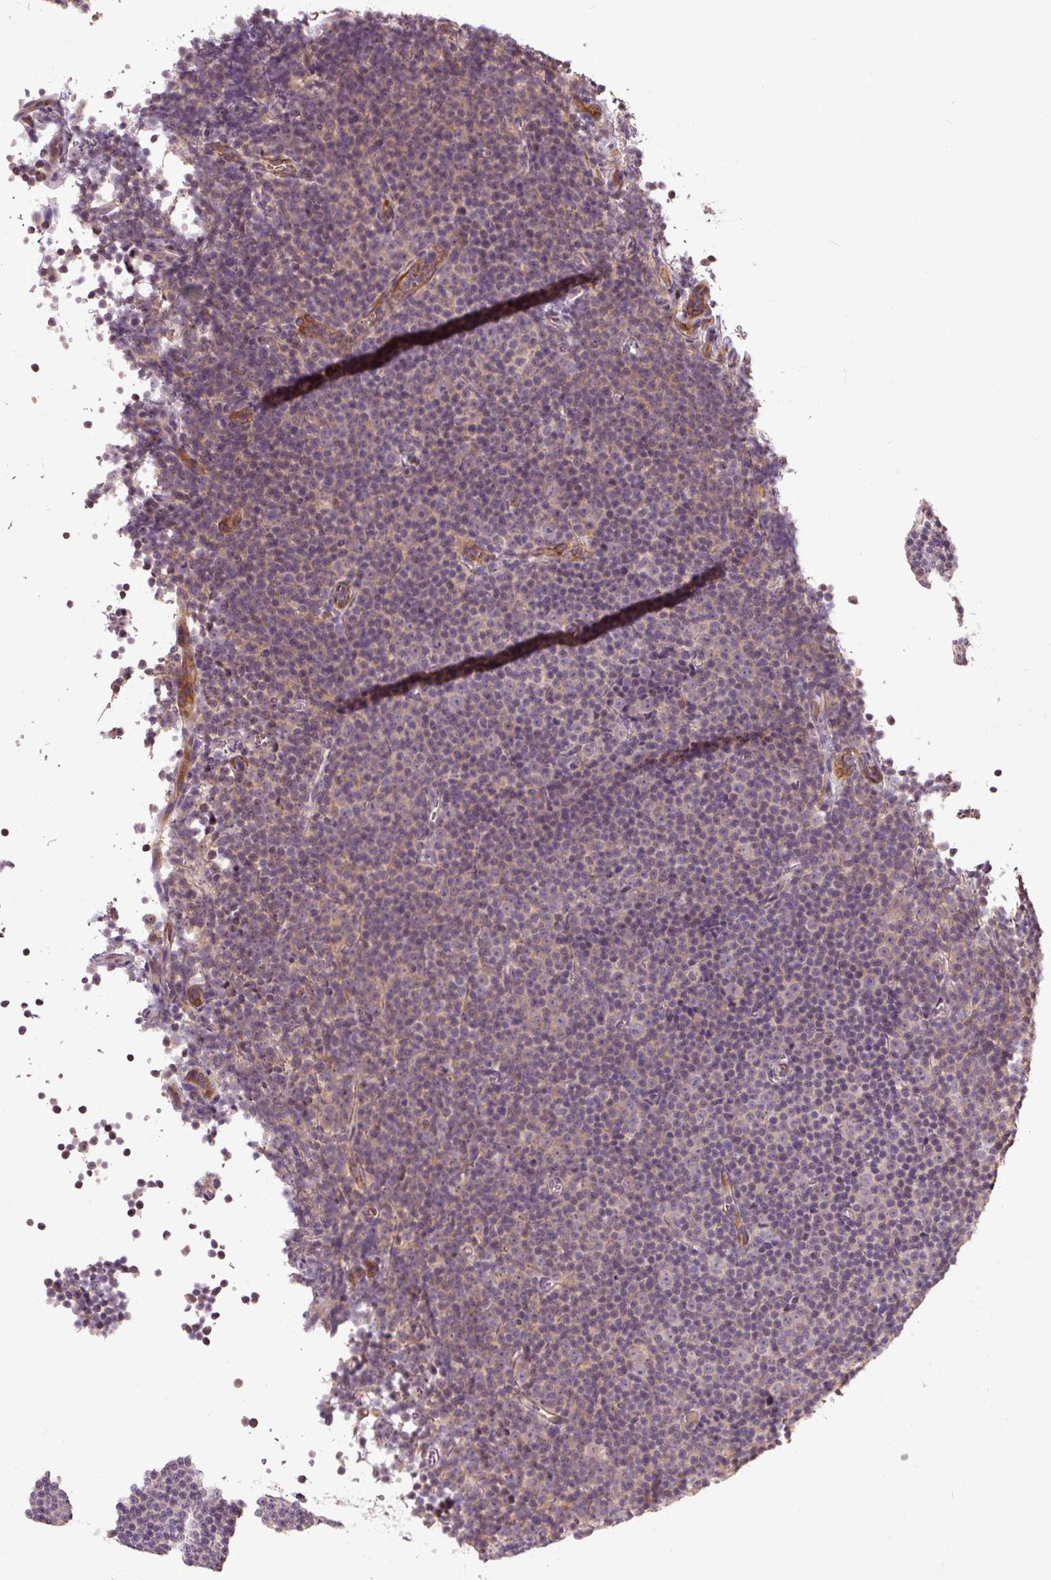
{"staining": {"intensity": "negative", "quantity": "none", "location": "none"}, "tissue": "lymphoma", "cell_type": "Tumor cells", "image_type": "cancer", "snomed": [{"axis": "morphology", "description": "Malignant lymphoma, non-Hodgkin's type, Low grade"}, {"axis": "topography", "description": "Lymph node"}], "caption": "Immunohistochemical staining of lymphoma reveals no significant staining in tumor cells.", "gene": "CFAP65", "patient": {"sex": "female", "age": 67}}